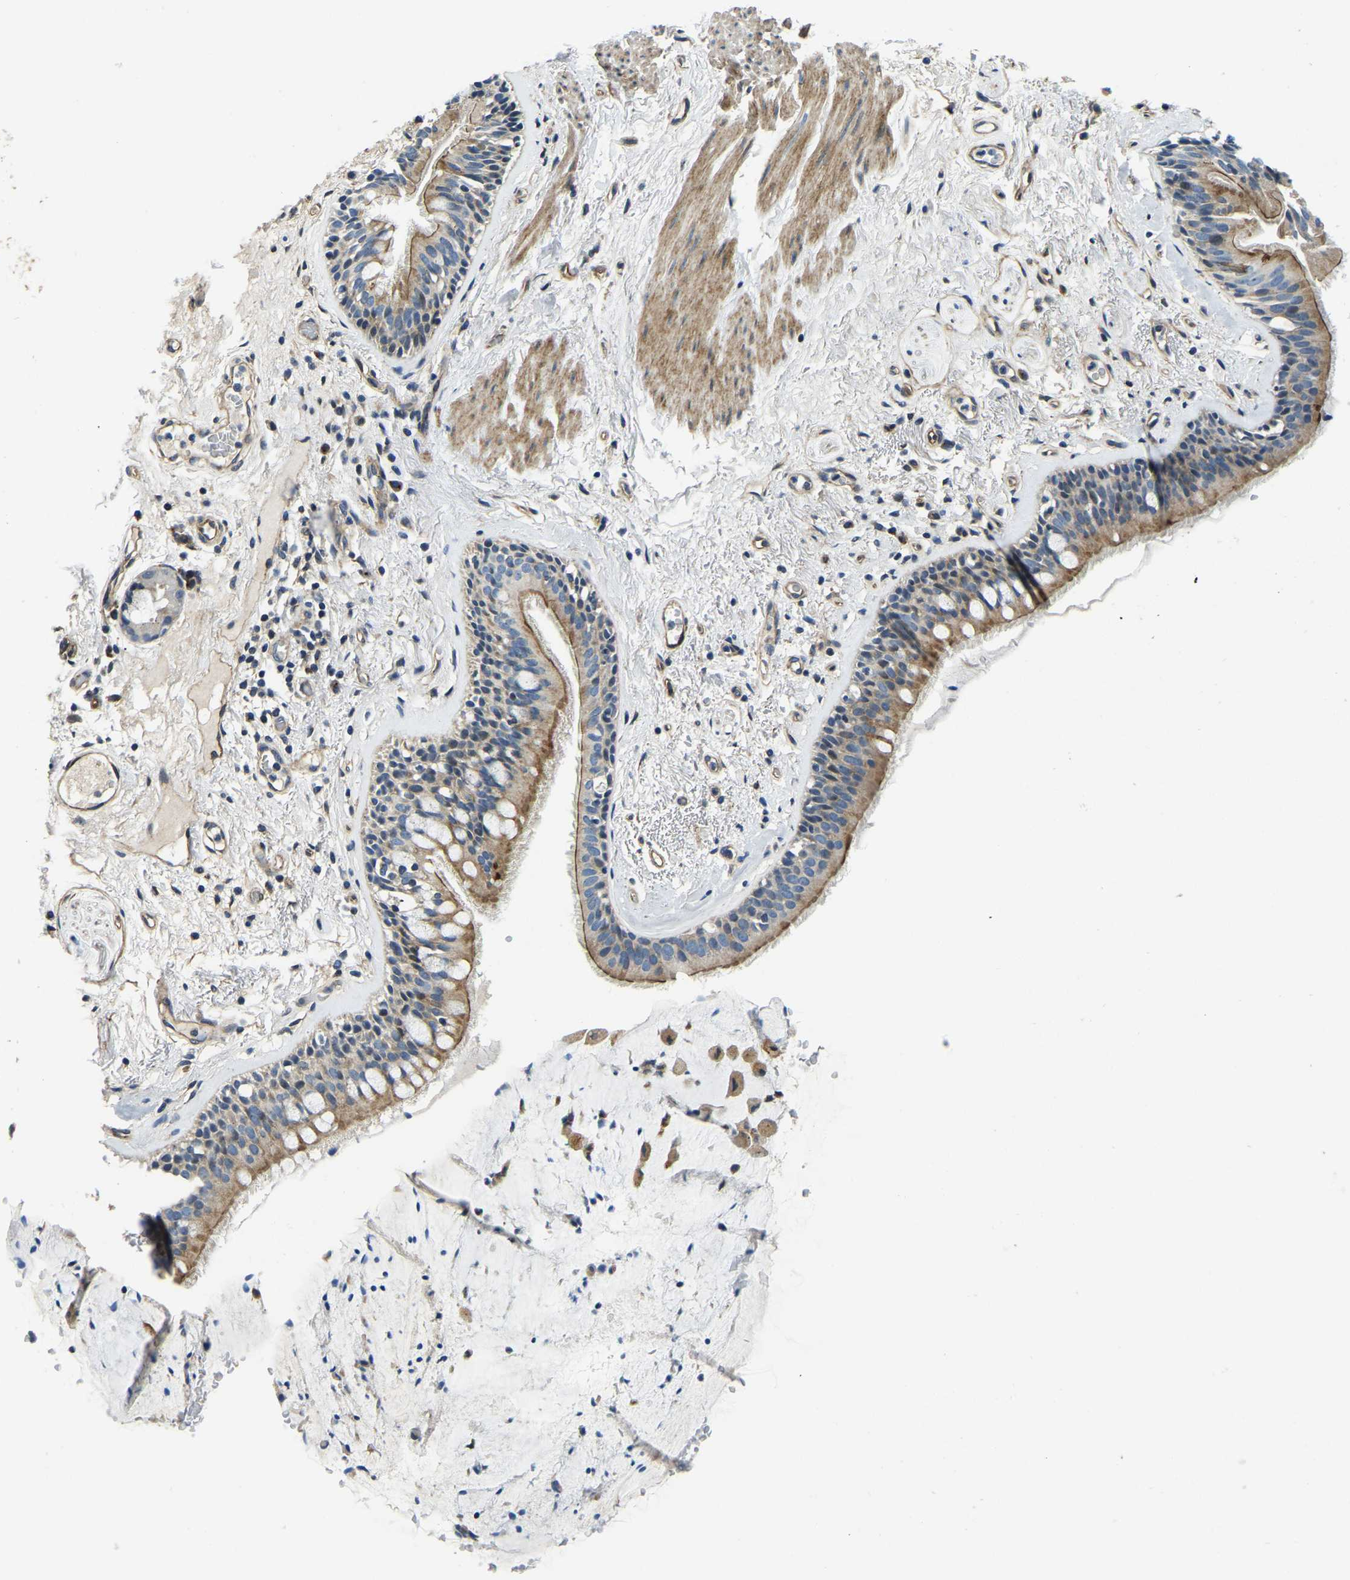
{"staining": {"intensity": "moderate", "quantity": ">75%", "location": "cytoplasmic/membranous"}, "tissue": "bronchus", "cell_type": "Respiratory epithelial cells", "image_type": "normal", "snomed": [{"axis": "morphology", "description": "Normal tissue, NOS"}, {"axis": "topography", "description": "Cartilage tissue"}], "caption": "Moderate cytoplasmic/membranous protein staining is appreciated in about >75% of respiratory epithelial cells in bronchus. The staining was performed using DAB (3,3'-diaminobenzidine) to visualize the protein expression in brown, while the nuclei were stained in blue with hematoxylin (Magnification: 20x).", "gene": "RNF39", "patient": {"sex": "female", "age": 63}}